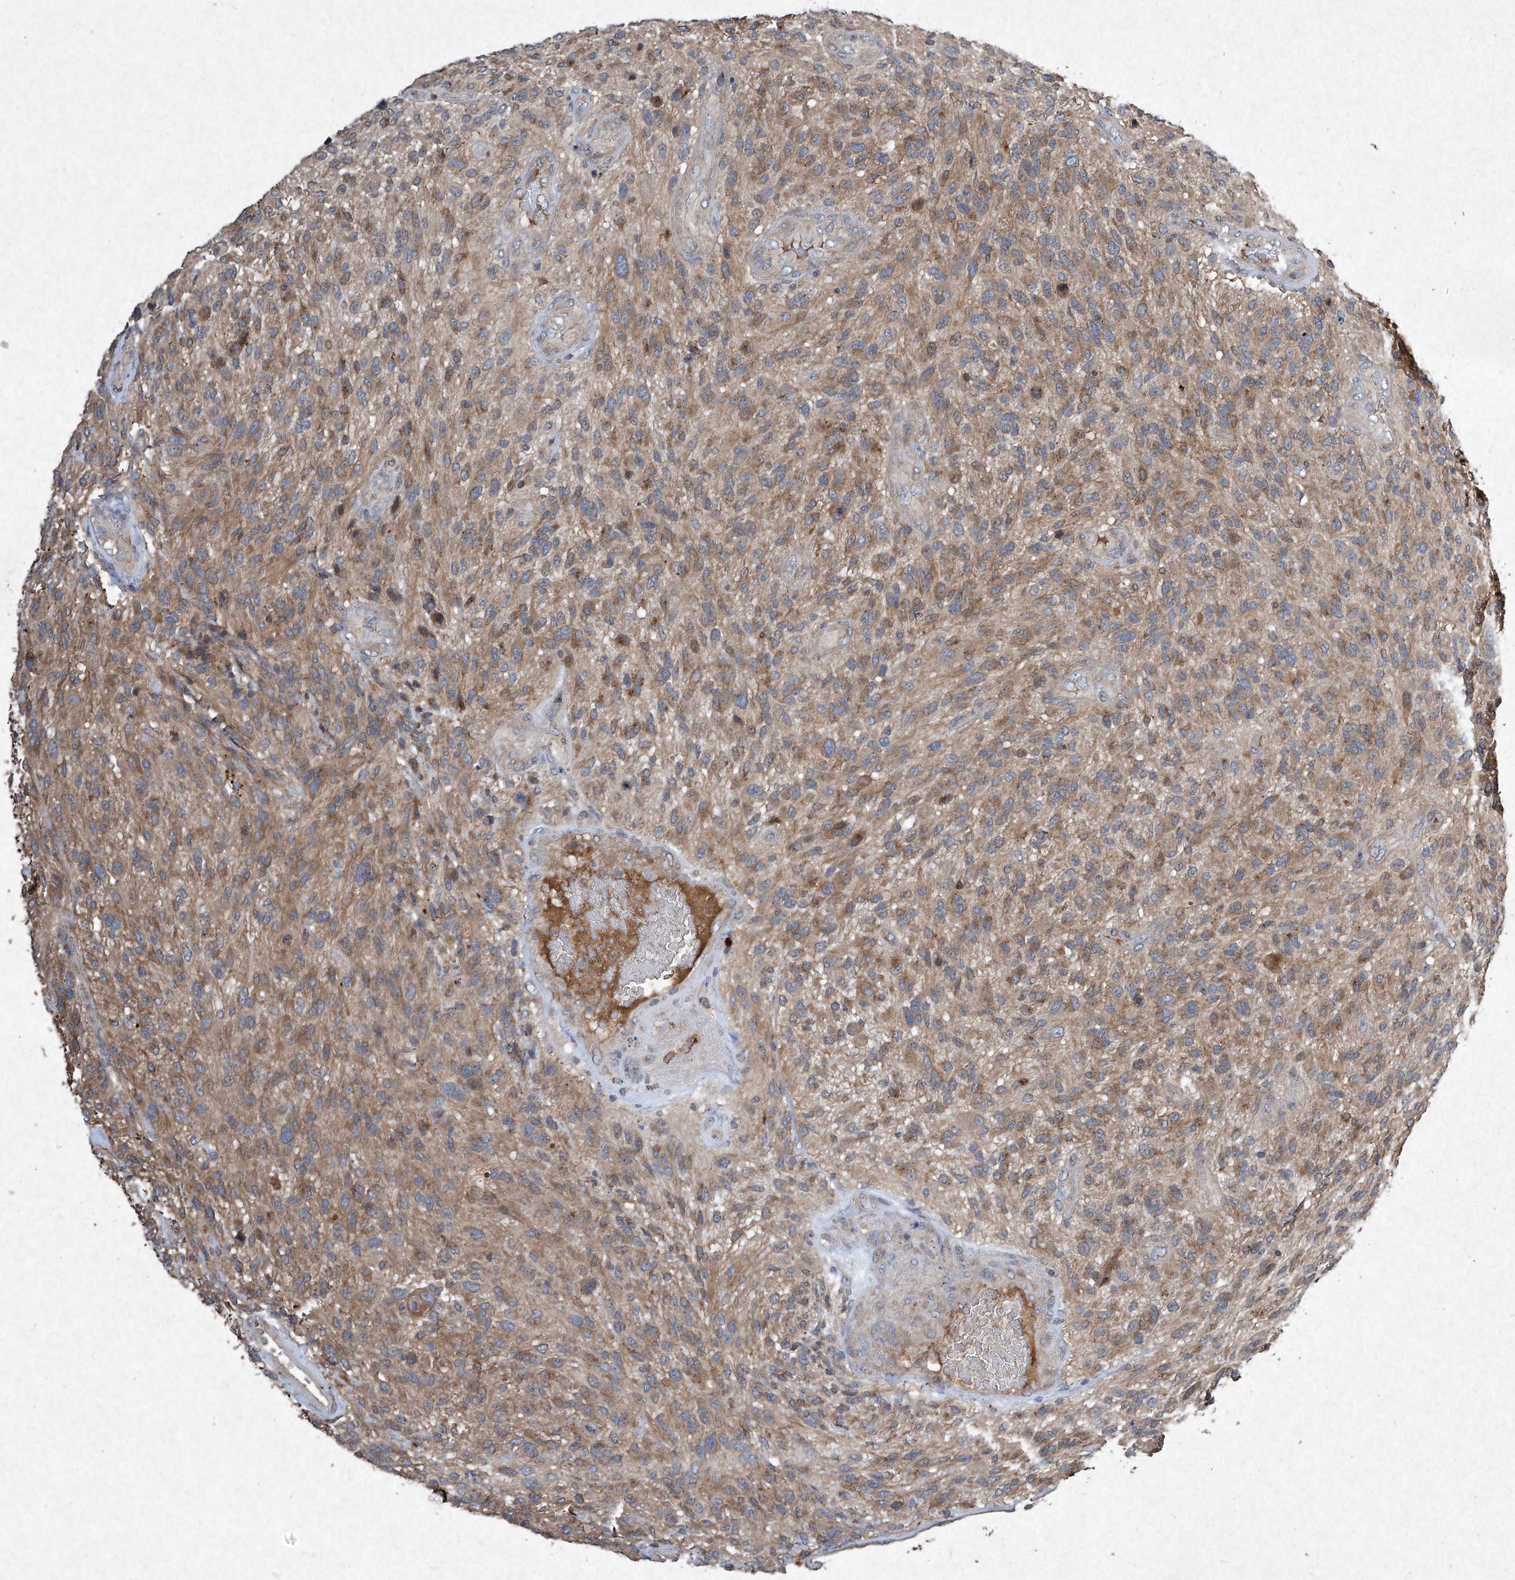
{"staining": {"intensity": "moderate", "quantity": "25%-75%", "location": "cytoplasmic/membranous"}, "tissue": "glioma", "cell_type": "Tumor cells", "image_type": "cancer", "snomed": [{"axis": "morphology", "description": "Glioma, malignant, High grade"}, {"axis": "topography", "description": "Brain"}], "caption": "A brown stain shows moderate cytoplasmic/membranous staining of a protein in glioma tumor cells.", "gene": "MED16", "patient": {"sex": "male", "age": 47}}